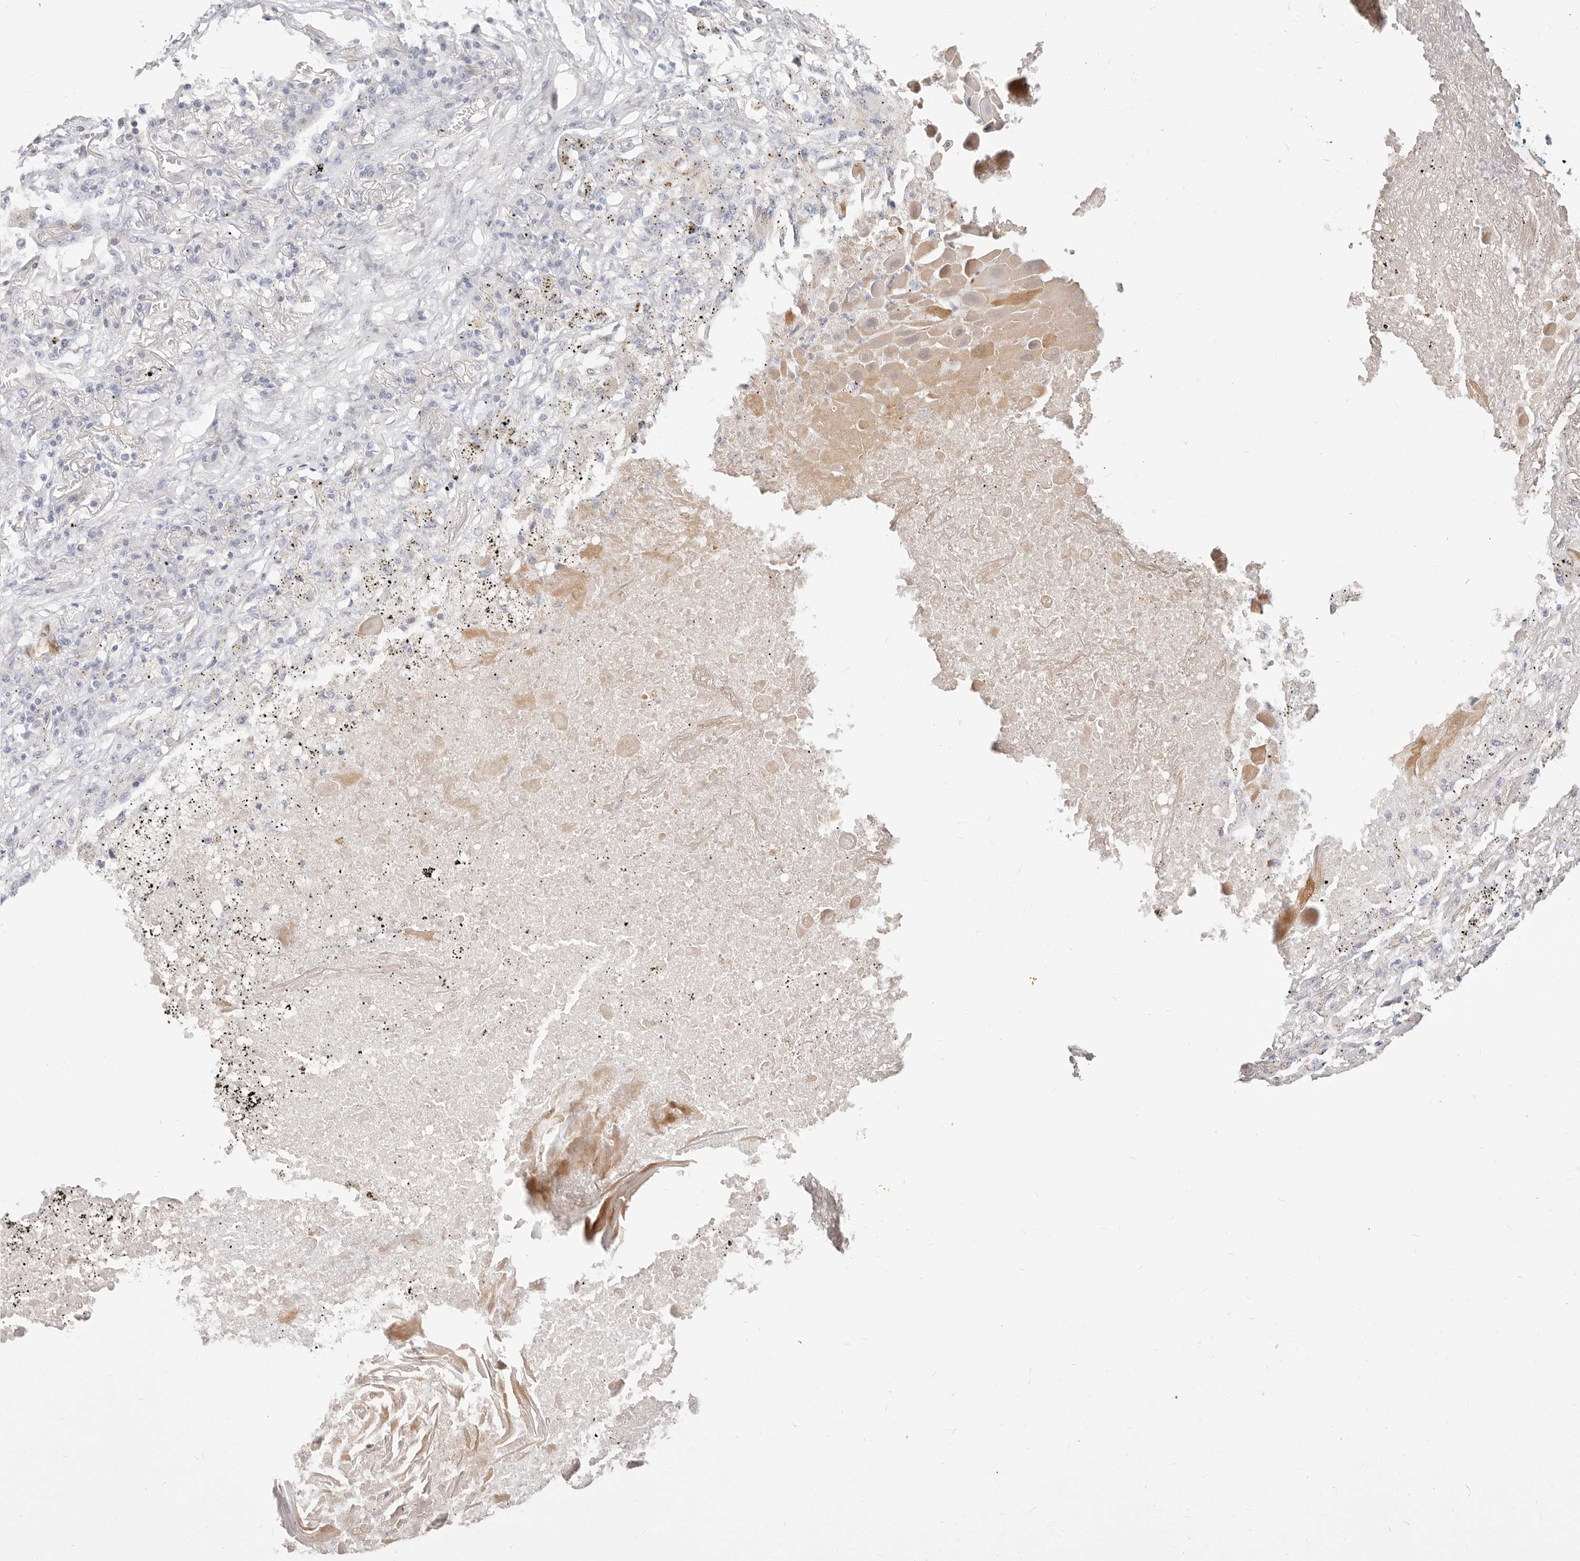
{"staining": {"intensity": "negative", "quantity": "none", "location": "none"}, "tissue": "lung cancer", "cell_type": "Tumor cells", "image_type": "cancer", "snomed": [{"axis": "morphology", "description": "Squamous cell carcinoma, NOS"}, {"axis": "topography", "description": "Lung"}], "caption": "Lung cancer was stained to show a protein in brown. There is no significant expression in tumor cells.", "gene": "ZRANB1", "patient": {"sex": "female", "age": 63}}